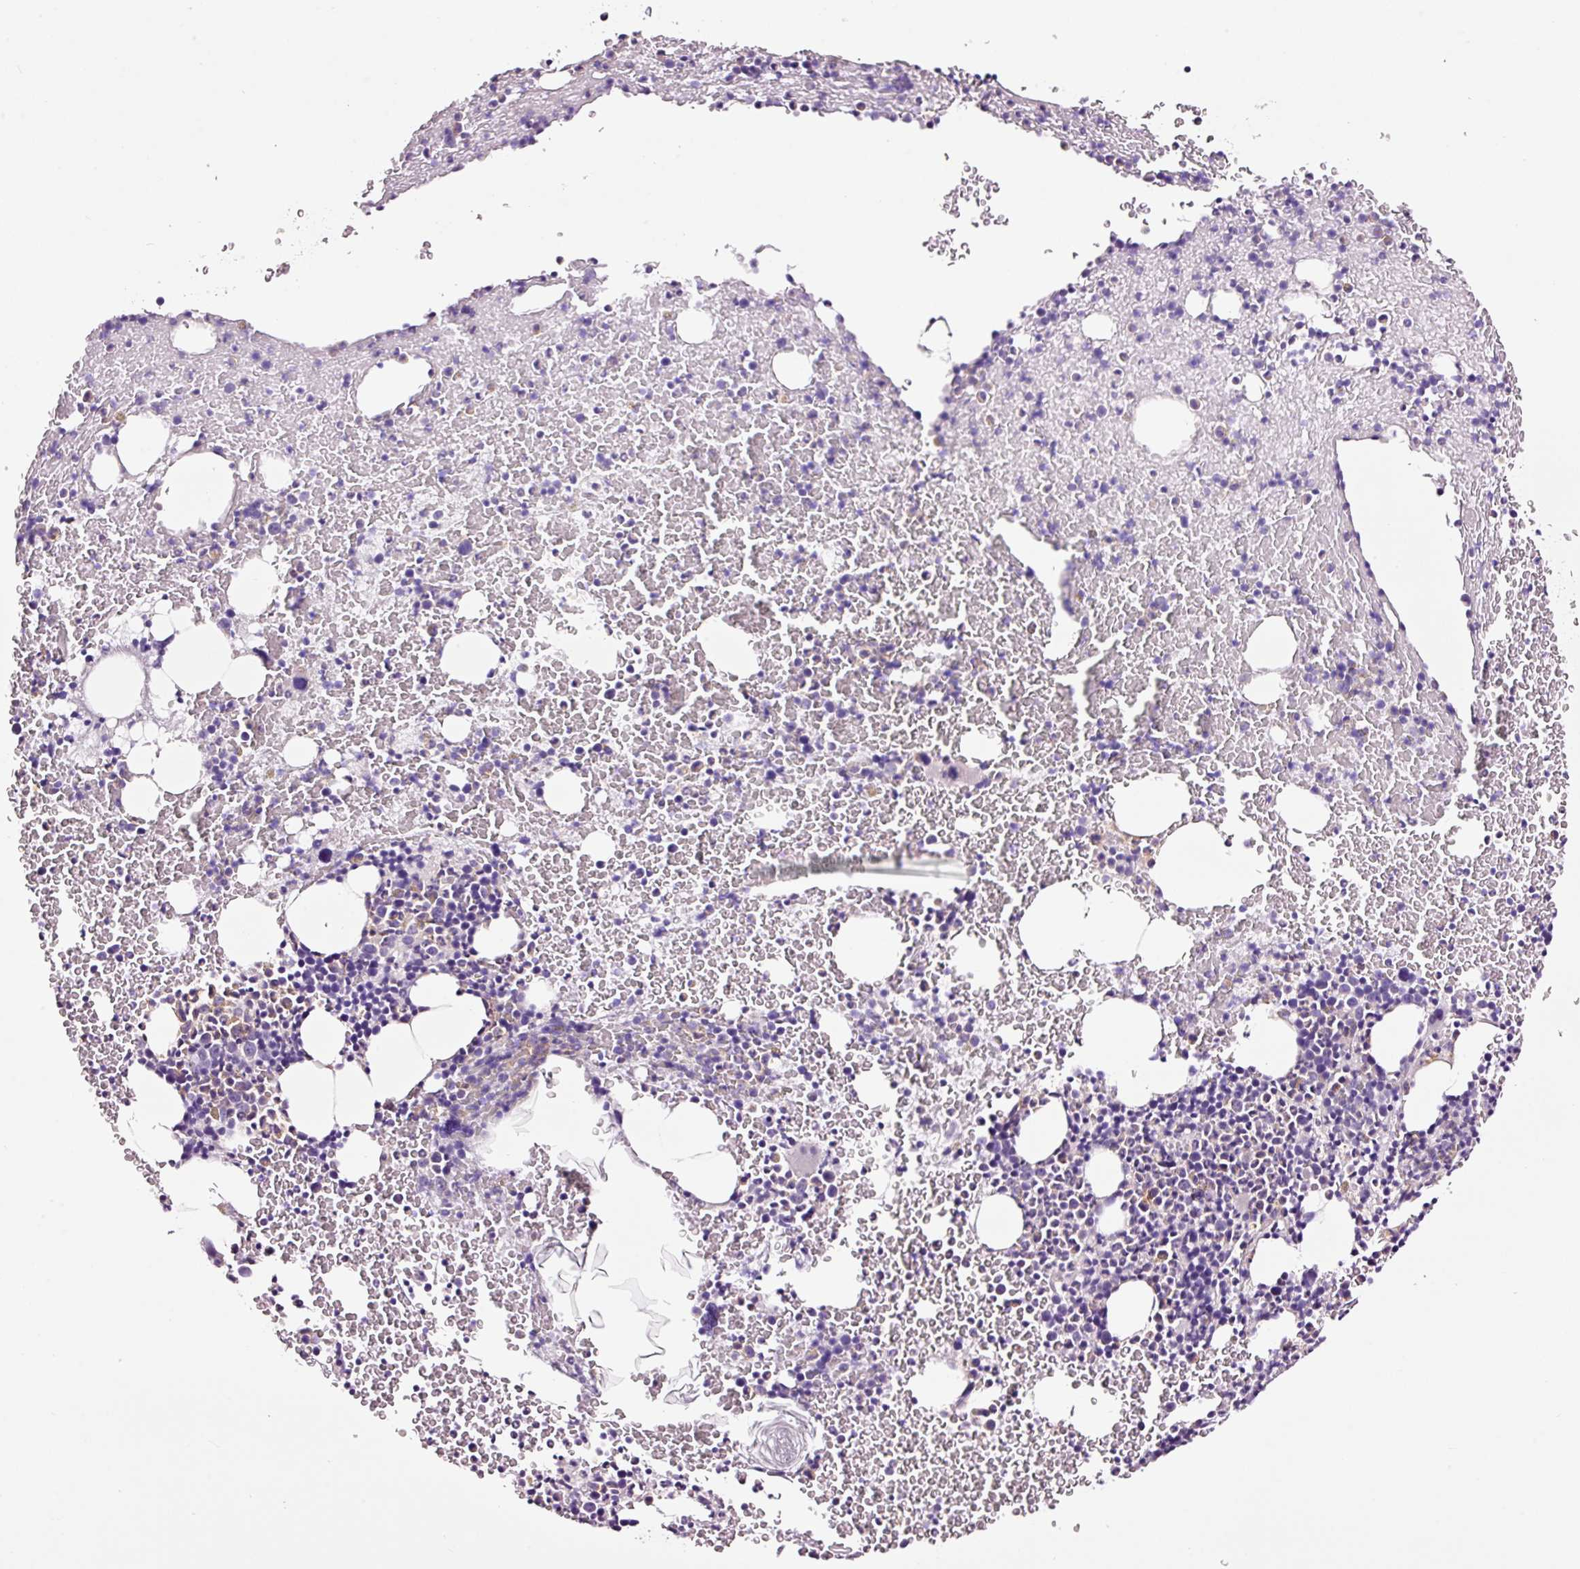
{"staining": {"intensity": "negative", "quantity": "none", "location": "none"}, "tissue": "bone marrow", "cell_type": "Hematopoietic cells", "image_type": "normal", "snomed": [{"axis": "morphology", "description": "Normal tissue, NOS"}, {"axis": "topography", "description": "Bone marrow"}], "caption": "Image shows no significant protein expression in hematopoietic cells of normal bone marrow.", "gene": "PAM", "patient": {"sex": "male", "age": 61}}